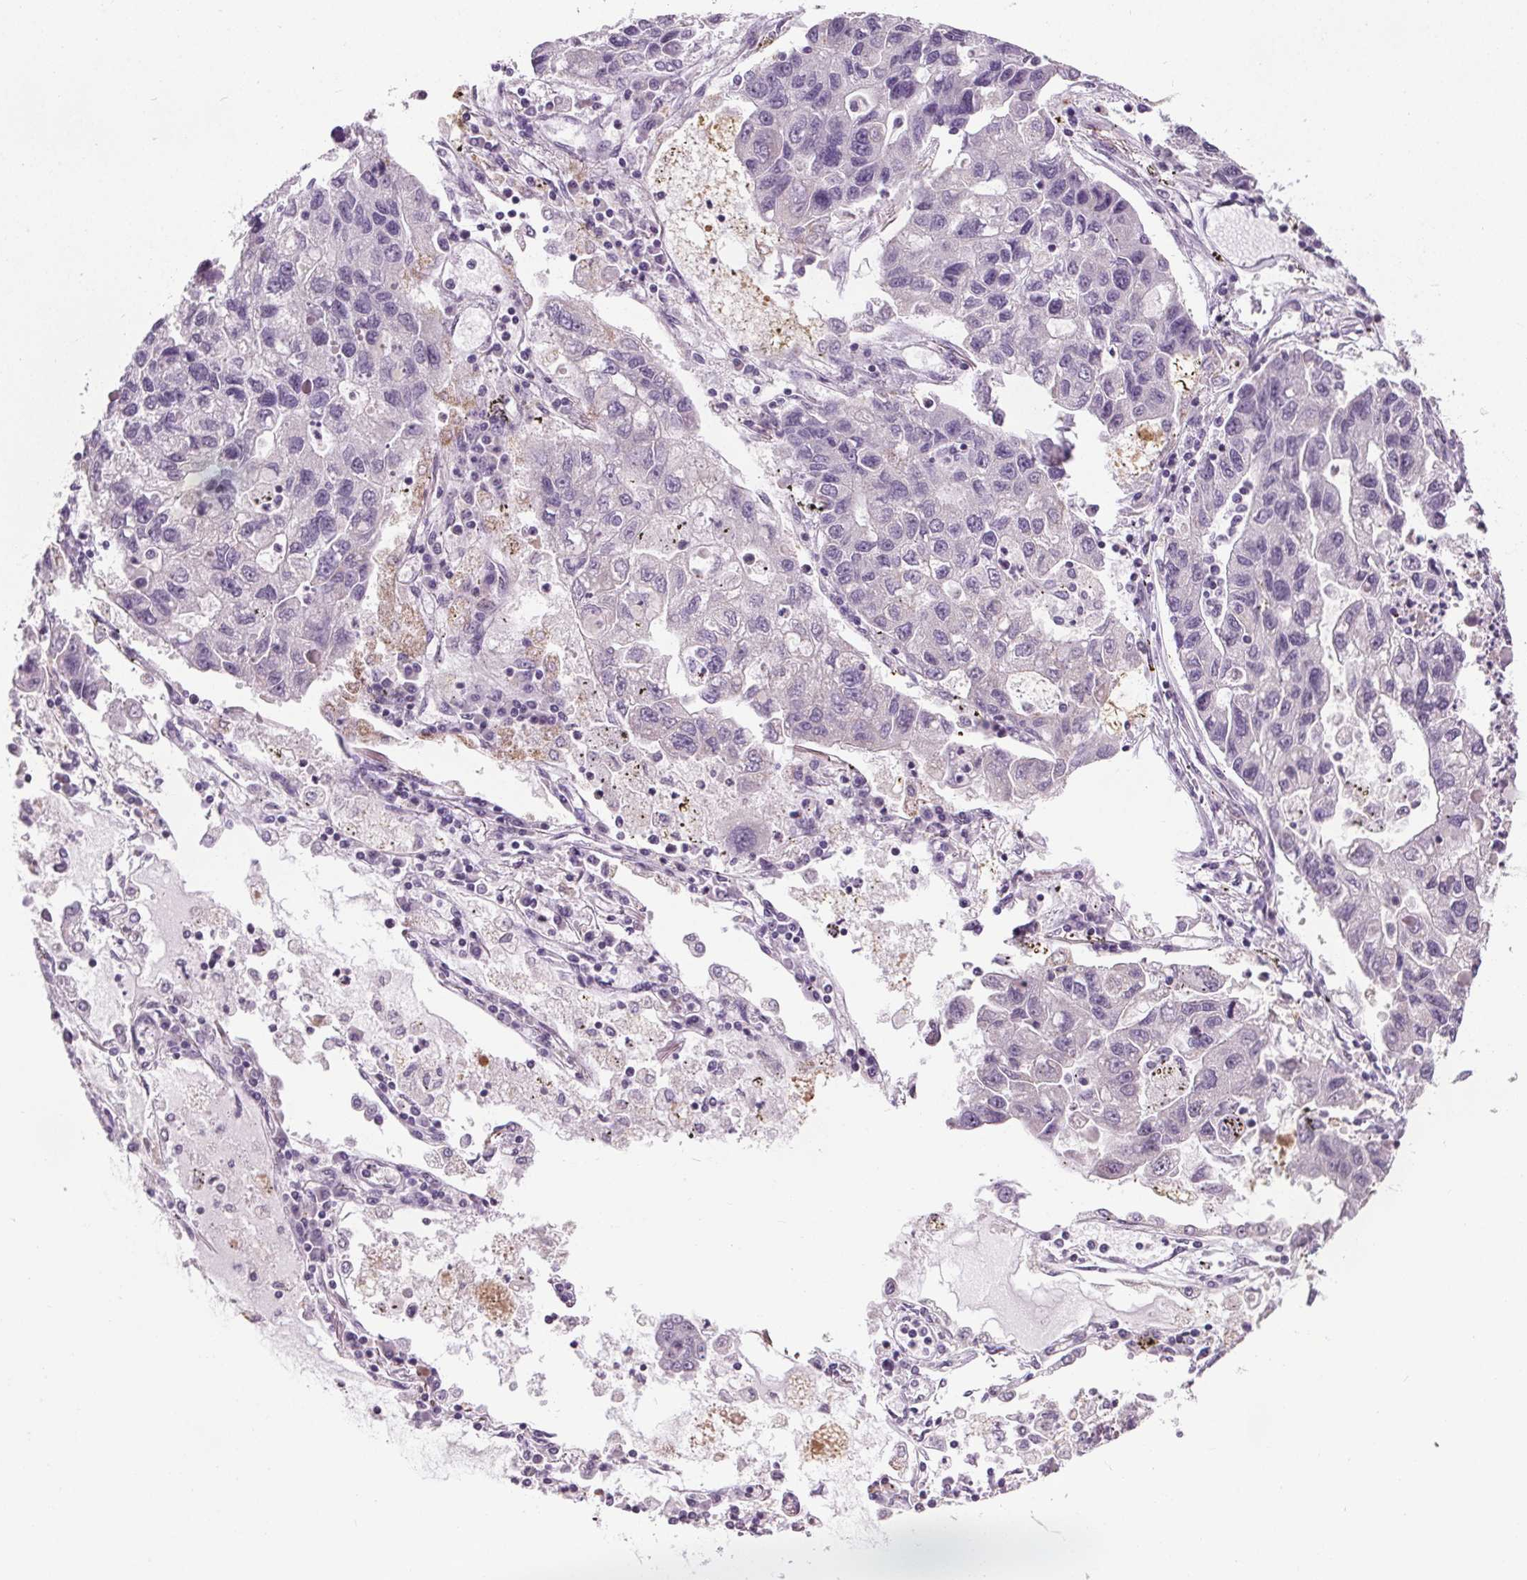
{"staining": {"intensity": "negative", "quantity": "none", "location": "none"}, "tissue": "lung cancer", "cell_type": "Tumor cells", "image_type": "cancer", "snomed": [{"axis": "morphology", "description": "Adenocarcinoma, NOS"}, {"axis": "topography", "description": "Bronchus"}, {"axis": "topography", "description": "Lung"}], "caption": "DAB immunohistochemical staining of lung adenocarcinoma displays no significant expression in tumor cells.", "gene": "SLC2A9", "patient": {"sex": "female", "age": 51}}